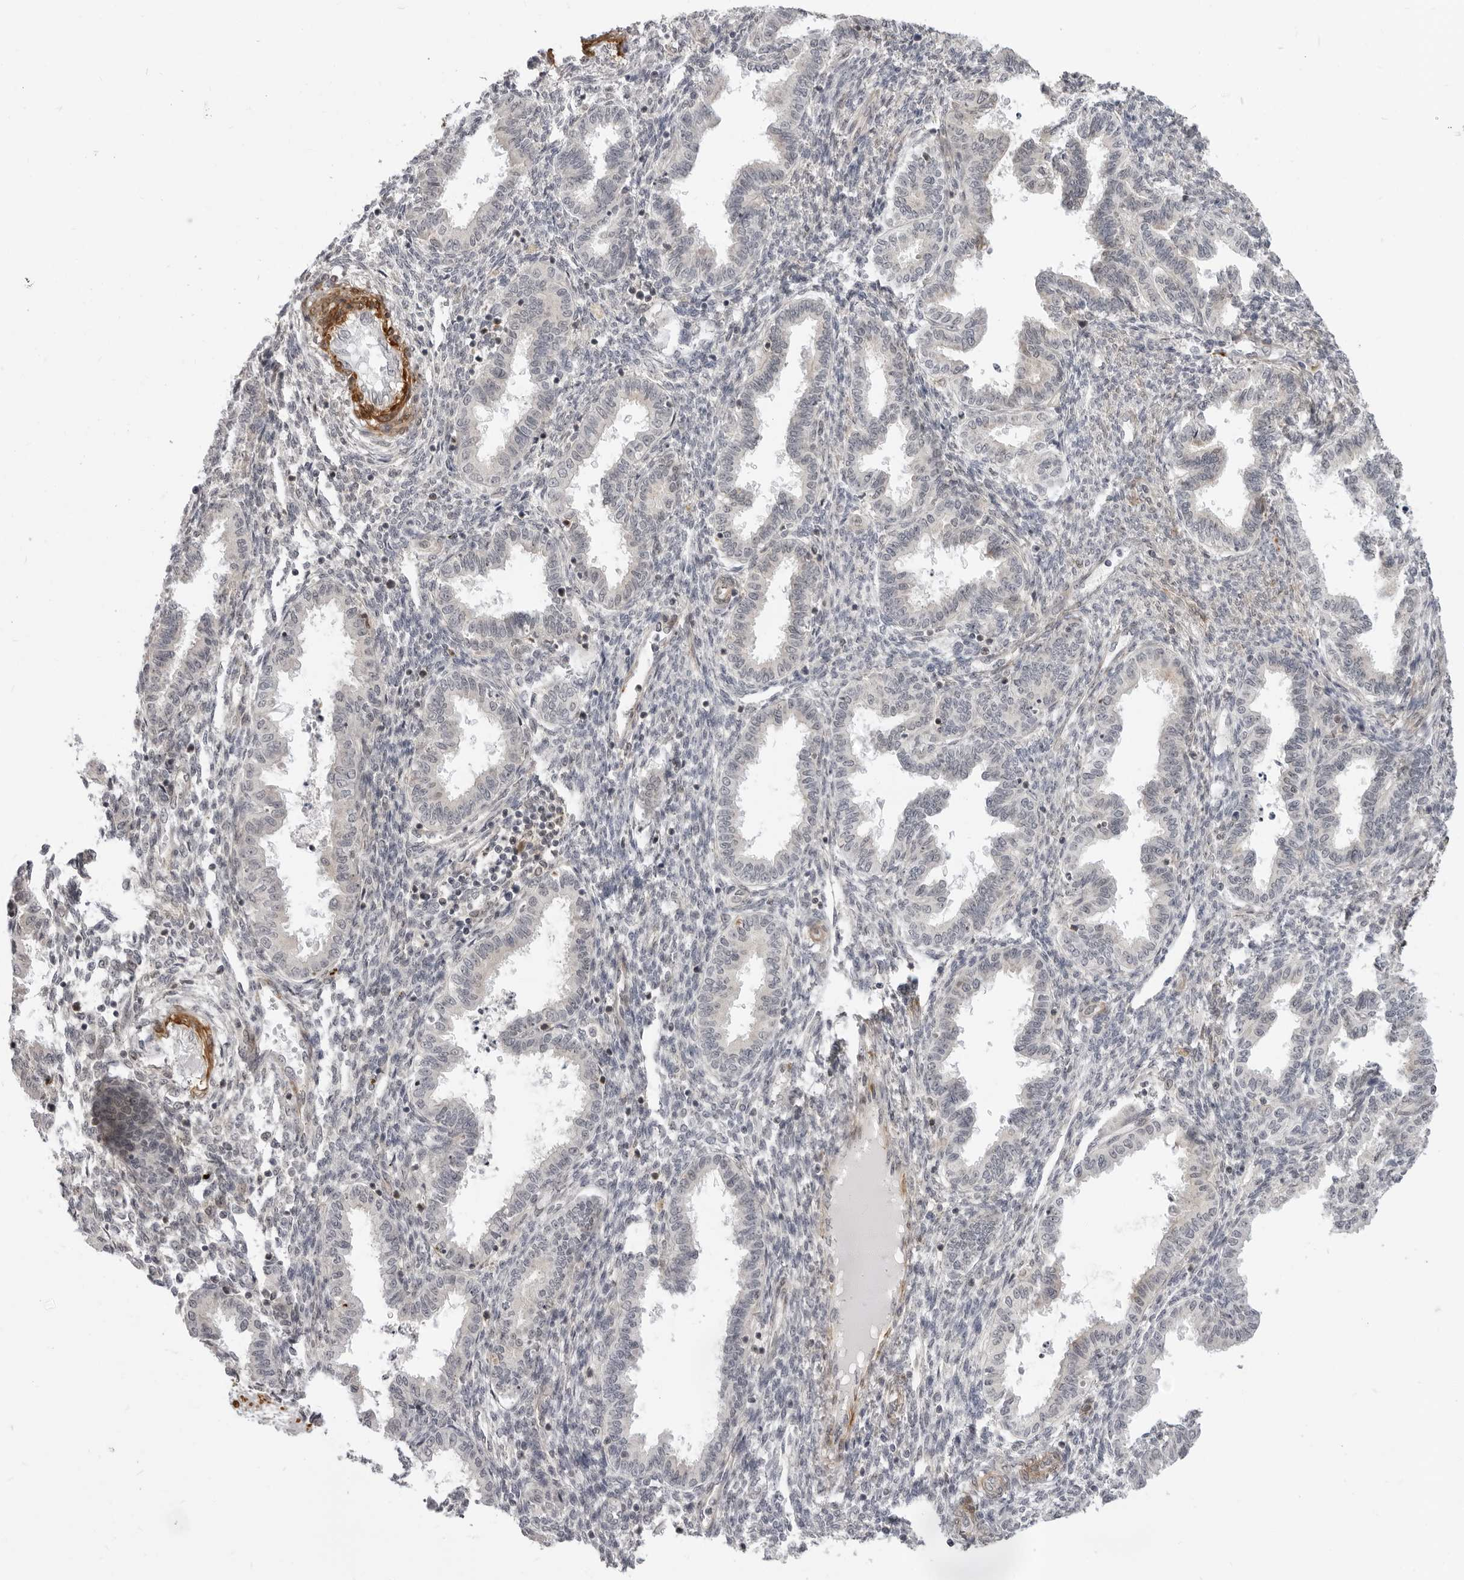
{"staining": {"intensity": "negative", "quantity": "none", "location": "none"}, "tissue": "endometrium", "cell_type": "Cells in endometrial stroma", "image_type": "normal", "snomed": [{"axis": "morphology", "description": "Normal tissue, NOS"}, {"axis": "topography", "description": "Endometrium"}], "caption": "This is an immunohistochemistry histopathology image of normal endometrium. There is no staining in cells in endometrial stroma.", "gene": "SRGAP2", "patient": {"sex": "female", "age": 33}}